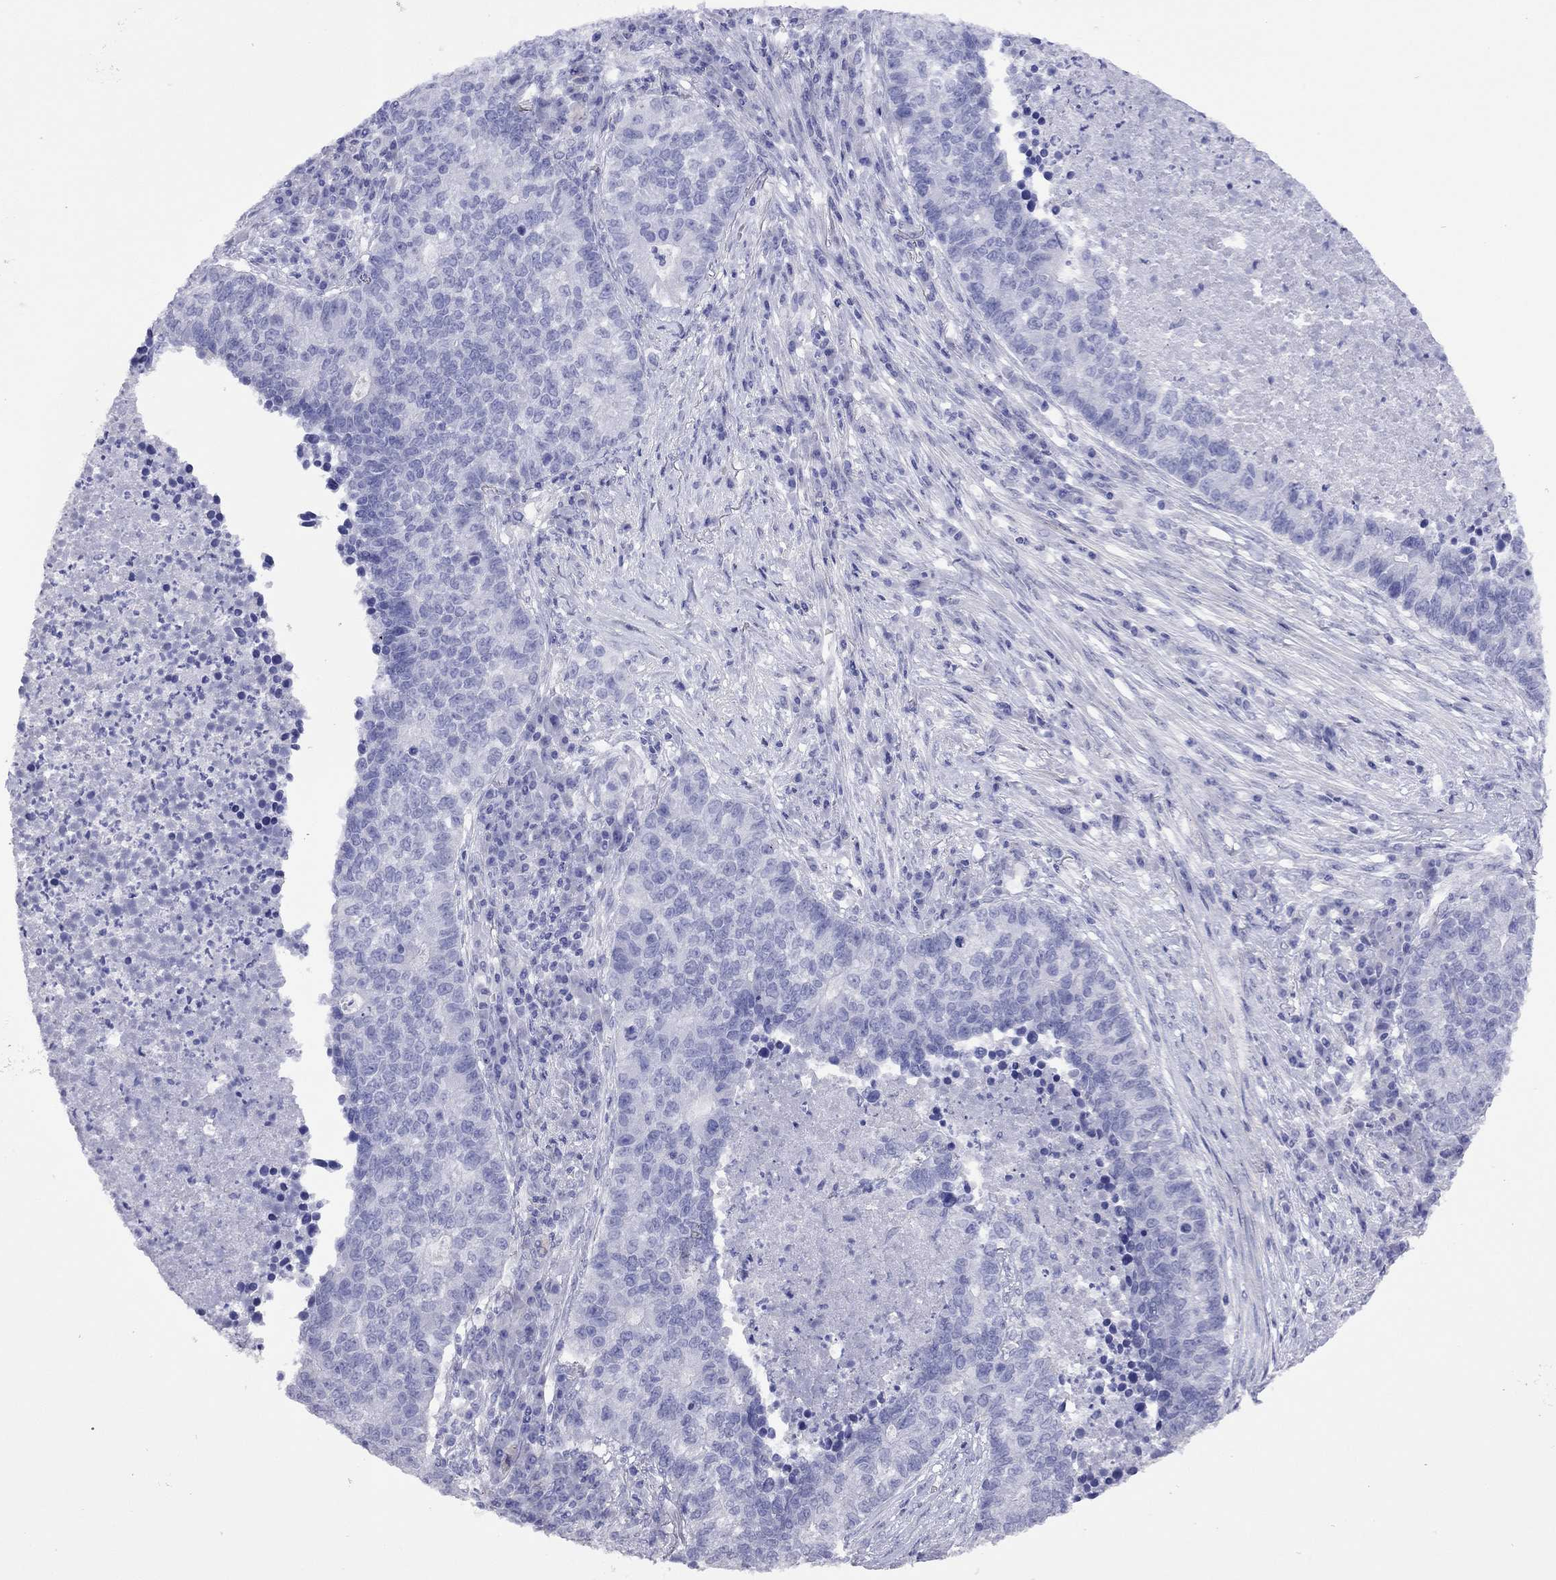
{"staining": {"intensity": "negative", "quantity": "none", "location": "none"}, "tissue": "lung cancer", "cell_type": "Tumor cells", "image_type": "cancer", "snomed": [{"axis": "morphology", "description": "Adenocarcinoma, NOS"}, {"axis": "topography", "description": "Lung"}], "caption": "High power microscopy image of an immunohistochemistry (IHC) micrograph of lung adenocarcinoma, revealing no significant positivity in tumor cells.", "gene": "KIAA2012", "patient": {"sex": "male", "age": 57}}